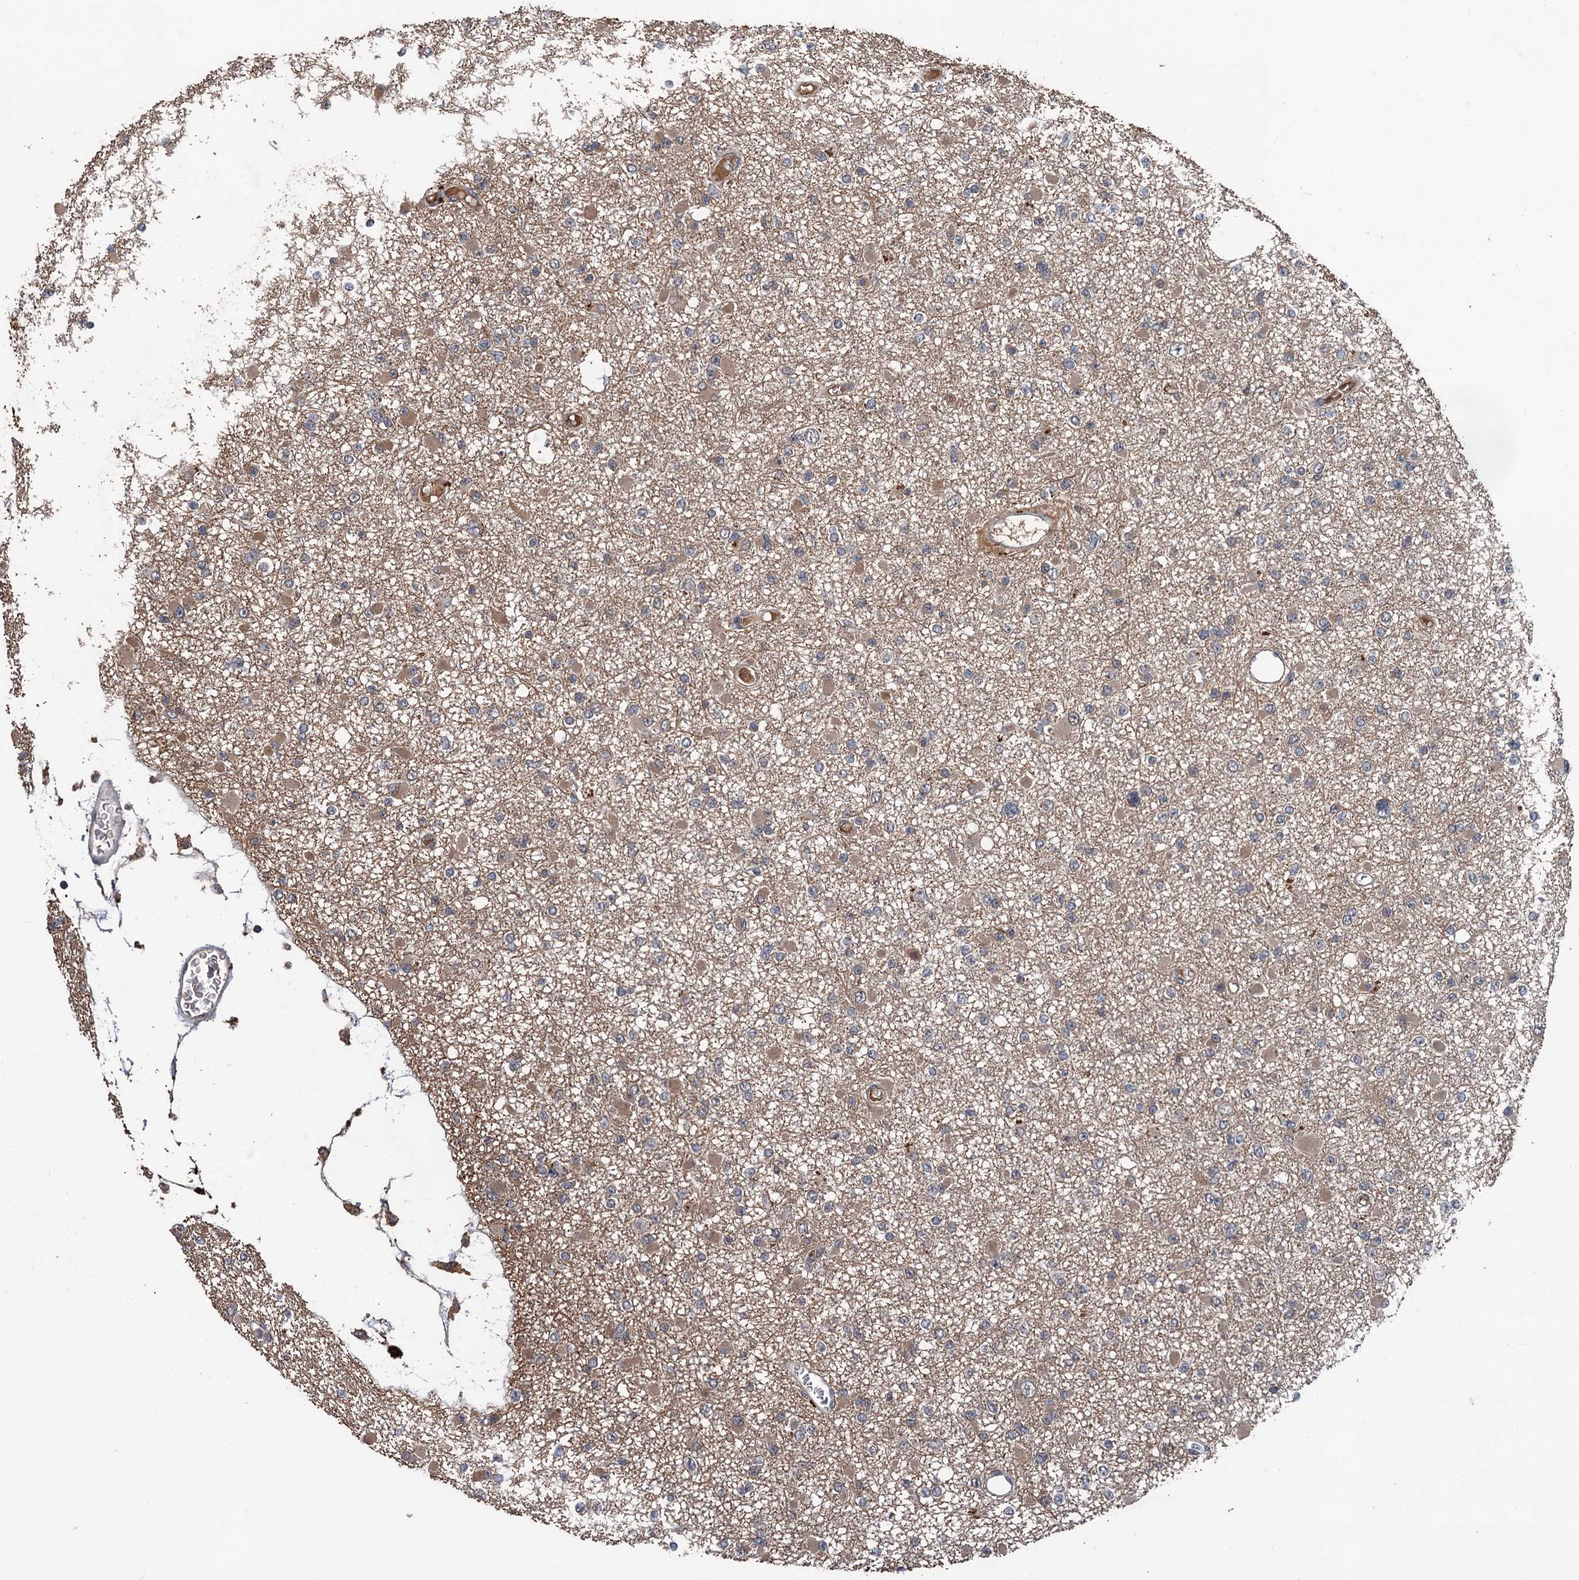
{"staining": {"intensity": "weak", "quantity": "25%-75%", "location": "cytoplasmic/membranous"}, "tissue": "glioma", "cell_type": "Tumor cells", "image_type": "cancer", "snomed": [{"axis": "morphology", "description": "Glioma, malignant, Low grade"}, {"axis": "topography", "description": "Brain"}], "caption": "Approximately 25%-75% of tumor cells in malignant low-grade glioma reveal weak cytoplasmic/membranous protein staining as visualized by brown immunohistochemical staining.", "gene": "ZNF438", "patient": {"sex": "female", "age": 22}}